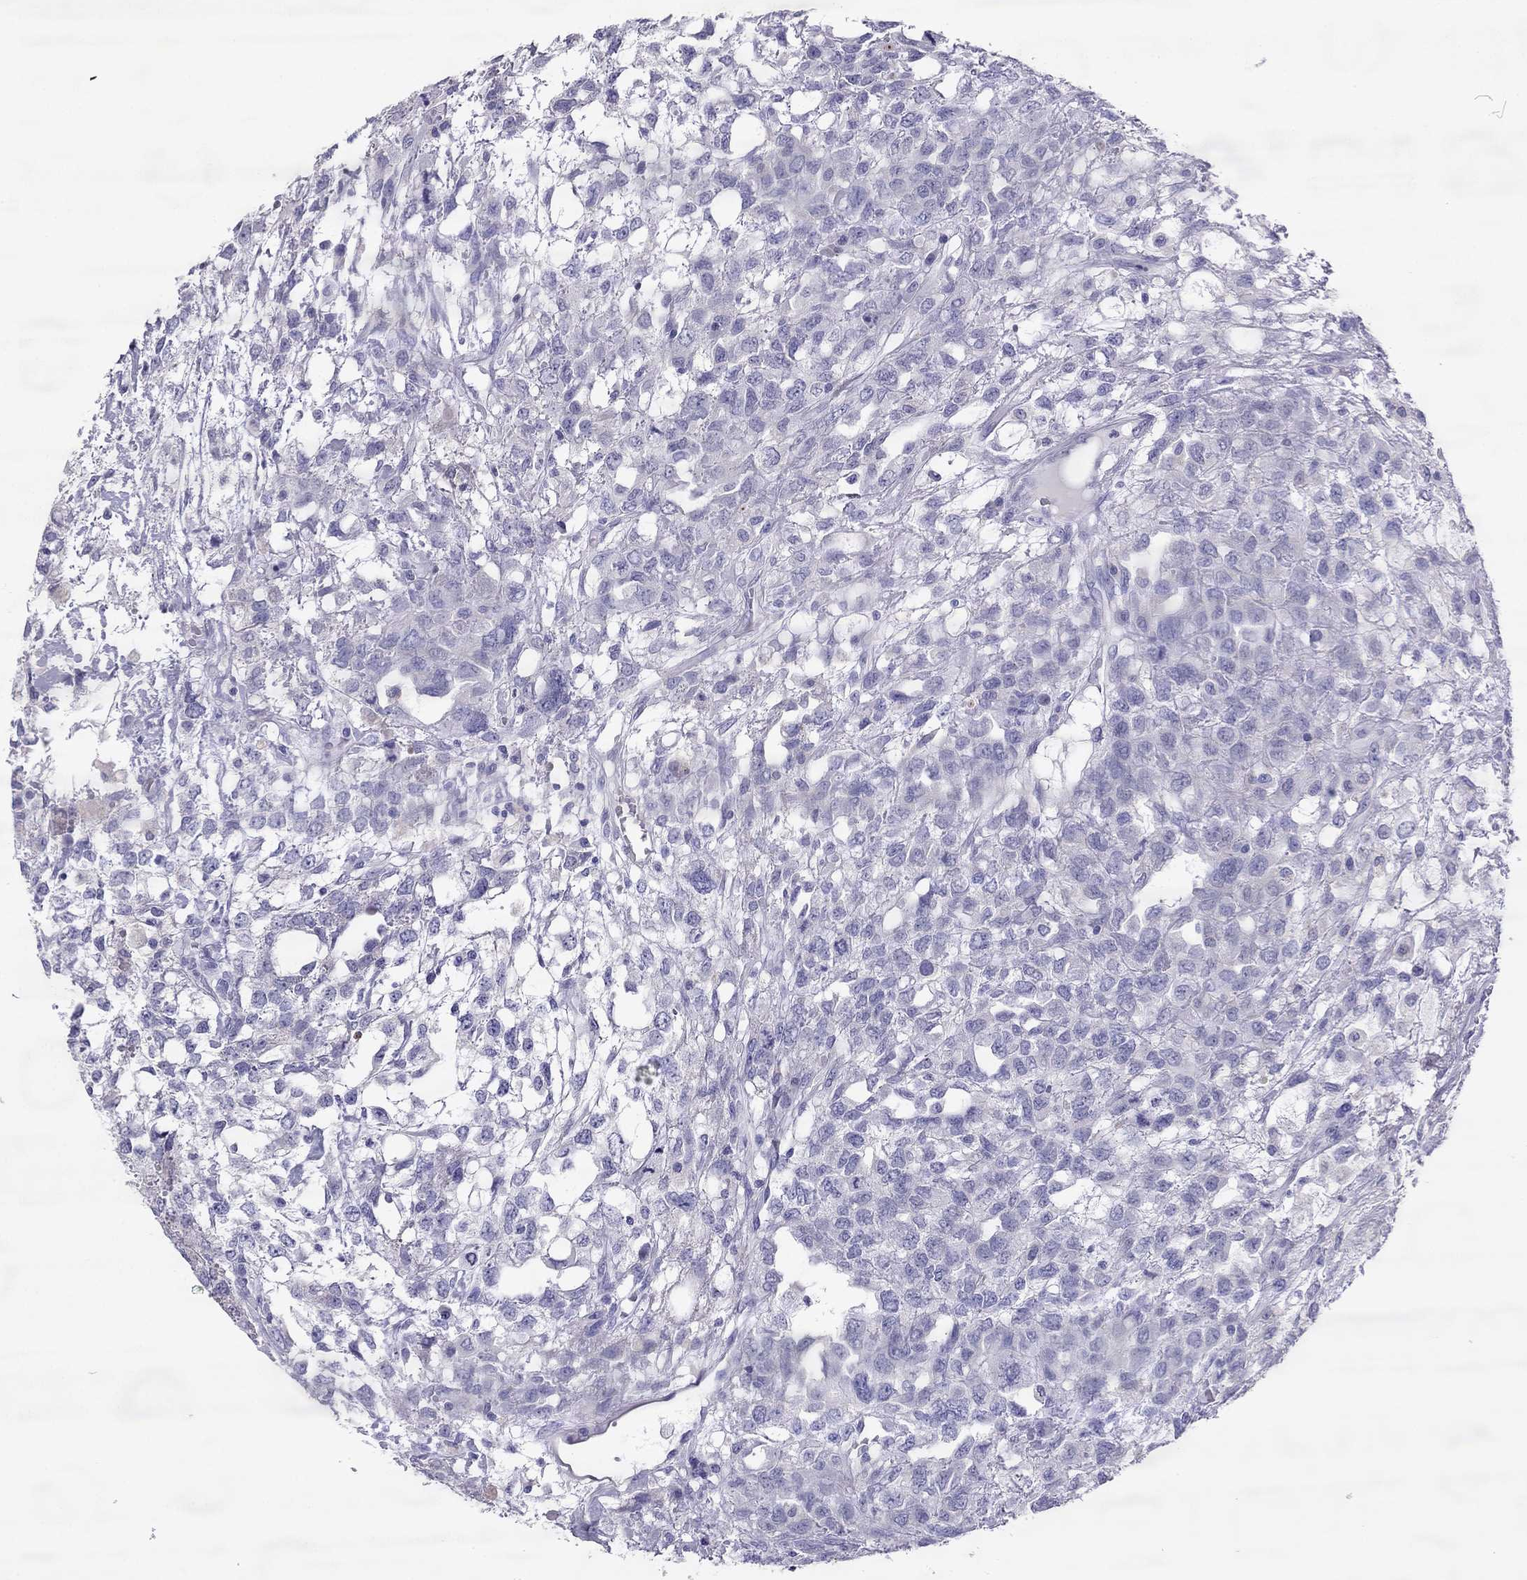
{"staining": {"intensity": "negative", "quantity": "none", "location": "none"}, "tissue": "testis cancer", "cell_type": "Tumor cells", "image_type": "cancer", "snomed": [{"axis": "morphology", "description": "Seminoma, NOS"}, {"axis": "topography", "description": "Testis"}], "caption": "Micrograph shows no protein expression in tumor cells of seminoma (testis) tissue.", "gene": "MAEL", "patient": {"sex": "male", "age": 52}}